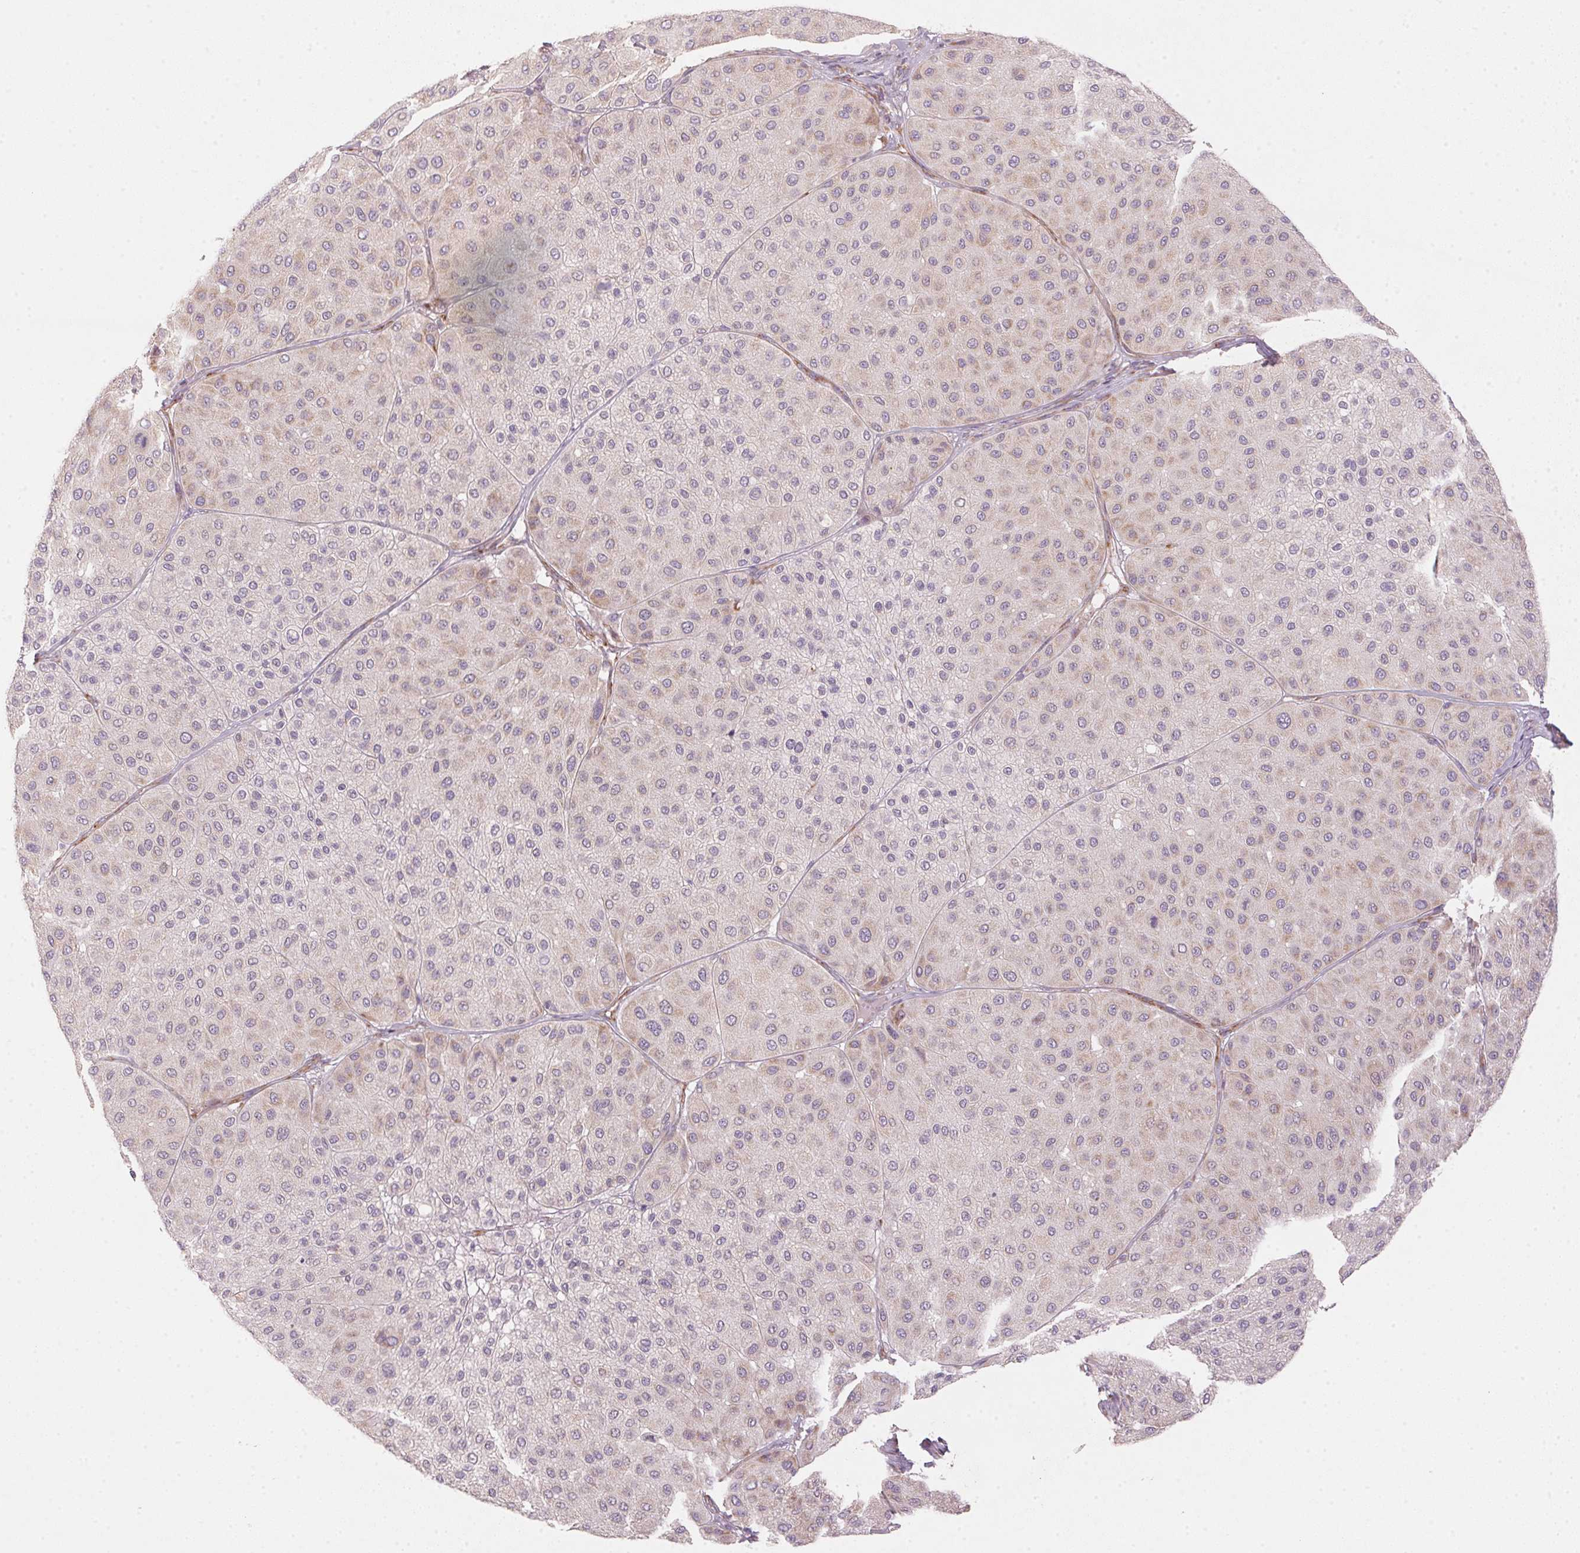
{"staining": {"intensity": "weak", "quantity": "25%-75%", "location": "cytoplasmic/membranous"}, "tissue": "melanoma", "cell_type": "Tumor cells", "image_type": "cancer", "snomed": [{"axis": "morphology", "description": "Malignant melanoma, Metastatic site"}, {"axis": "topography", "description": "Smooth muscle"}], "caption": "Tumor cells demonstrate low levels of weak cytoplasmic/membranous staining in approximately 25%-75% of cells in malignant melanoma (metastatic site). (IHC, brightfield microscopy, high magnification).", "gene": "BLOC1S2", "patient": {"sex": "male", "age": 41}}